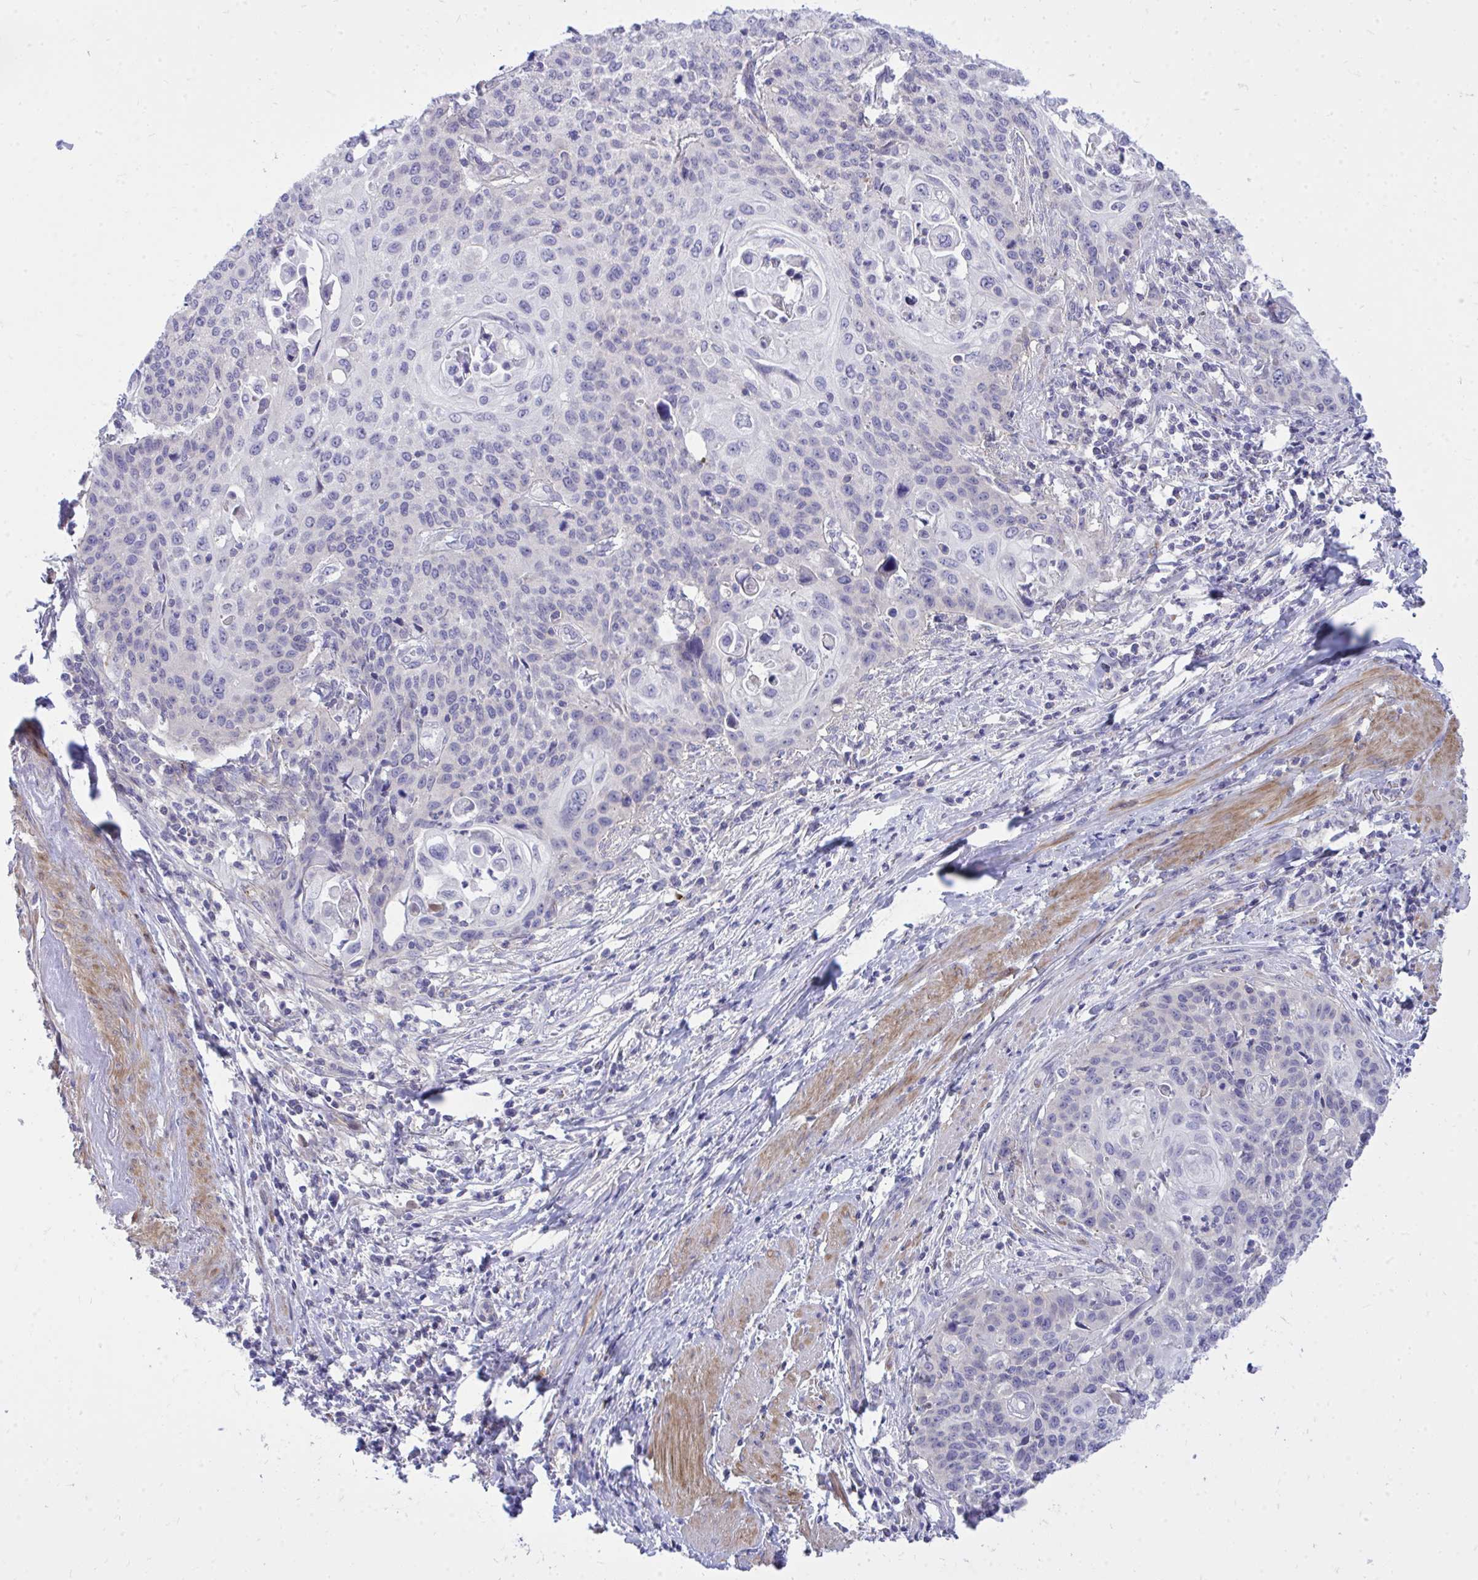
{"staining": {"intensity": "negative", "quantity": "none", "location": "none"}, "tissue": "cervical cancer", "cell_type": "Tumor cells", "image_type": "cancer", "snomed": [{"axis": "morphology", "description": "Squamous cell carcinoma, NOS"}, {"axis": "topography", "description": "Cervix"}], "caption": "This is an immunohistochemistry (IHC) image of cervical squamous cell carcinoma. There is no positivity in tumor cells.", "gene": "TP53I11", "patient": {"sex": "female", "age": 65}}